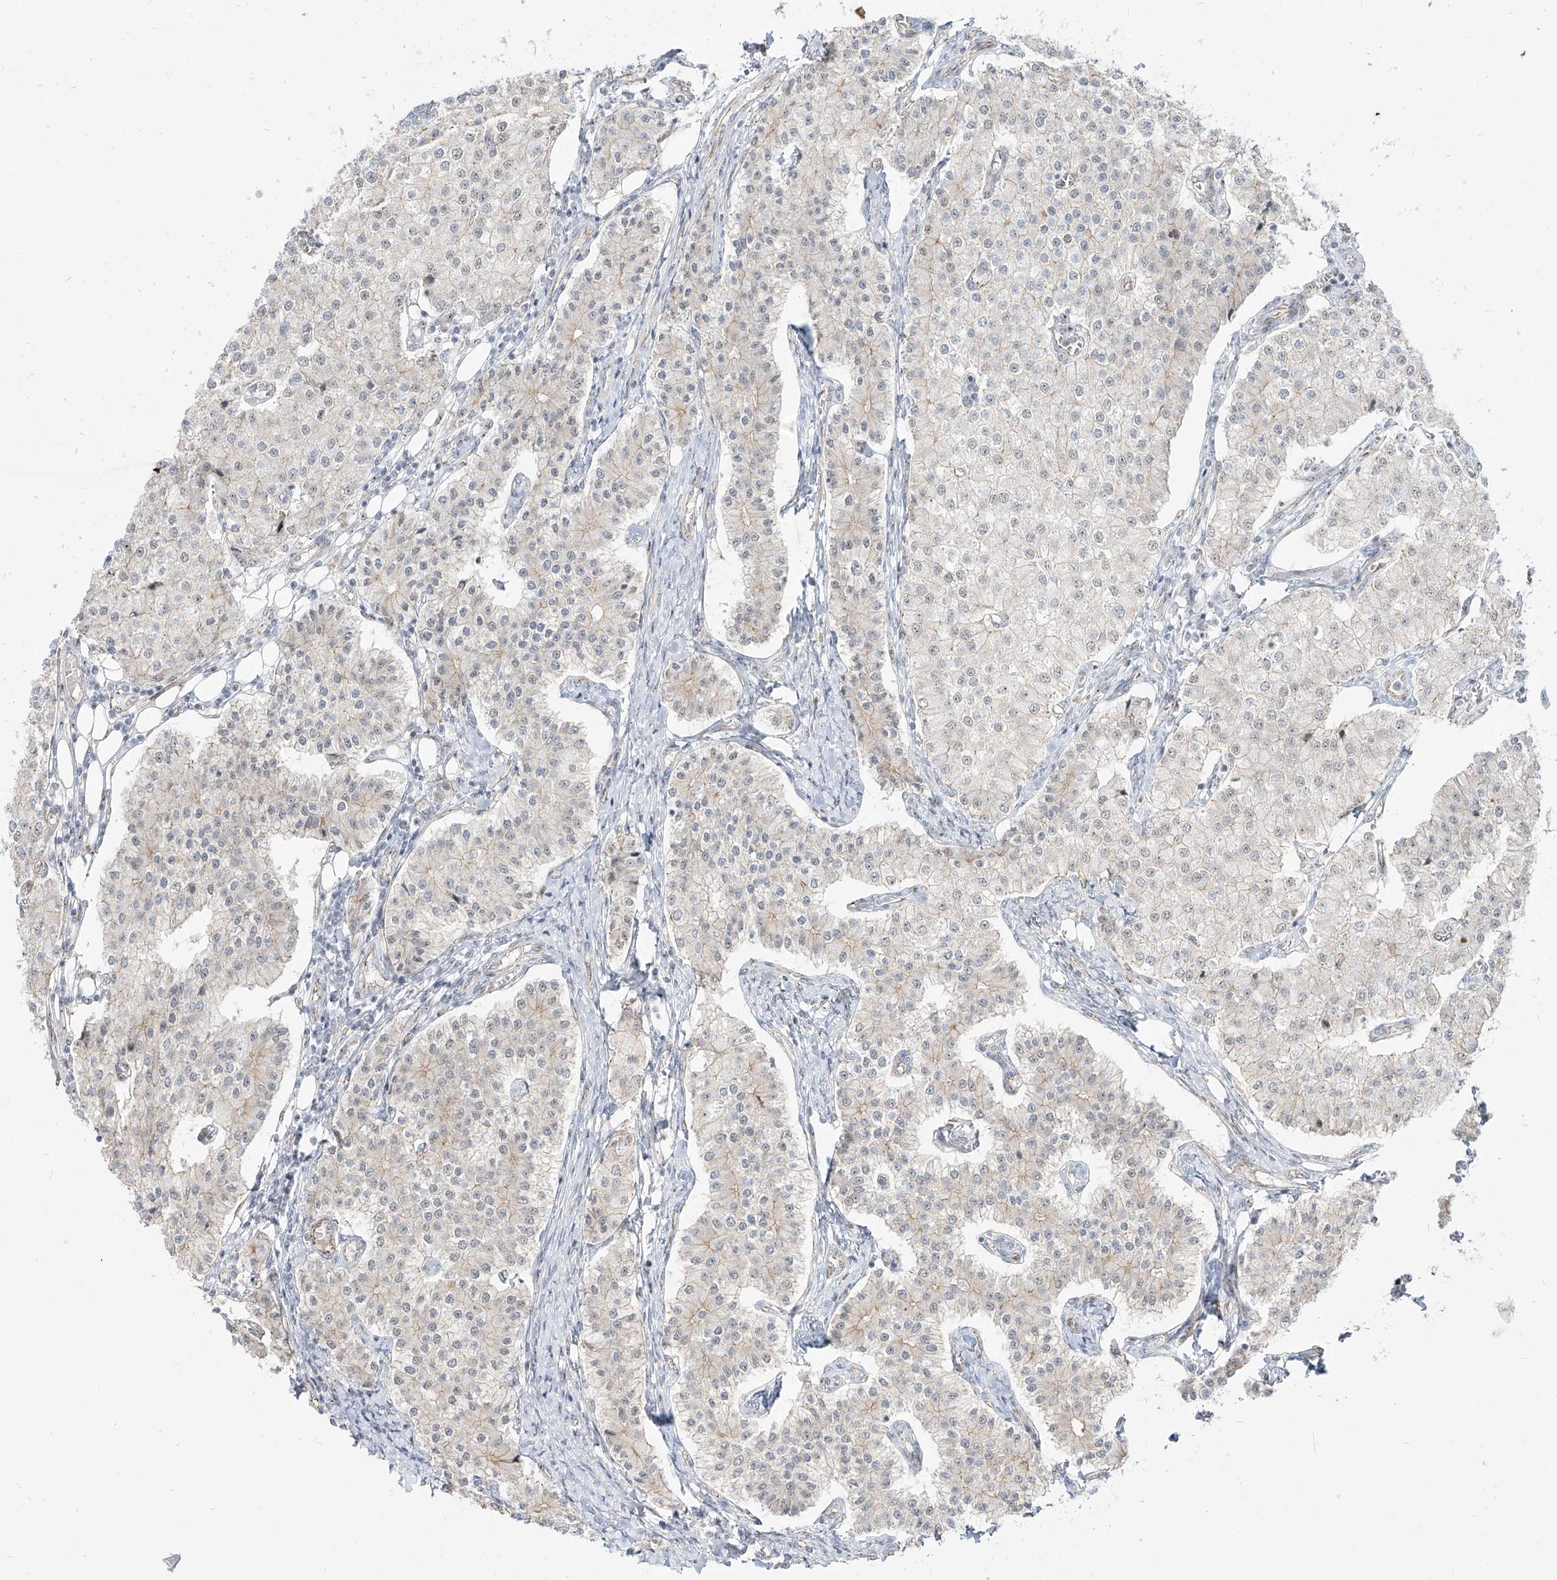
{"staining": {"intensity": "negative", "quantity": "none", "location": "none"}, "tissue": "carcinoid", "cell_type": "Tumor cells", "image_type": "cancer", "snomed": [{"axis": "morphology", "description": "Carcinoid, malignant, NOS"}, {"axis": "topography", "description": "Colon"}], "caption": "A photomicrograph of human carcinoid is negative for staining in tumor cells.", "gene": "ZNF710", "patient": {"sex": "female", "age": 52}}